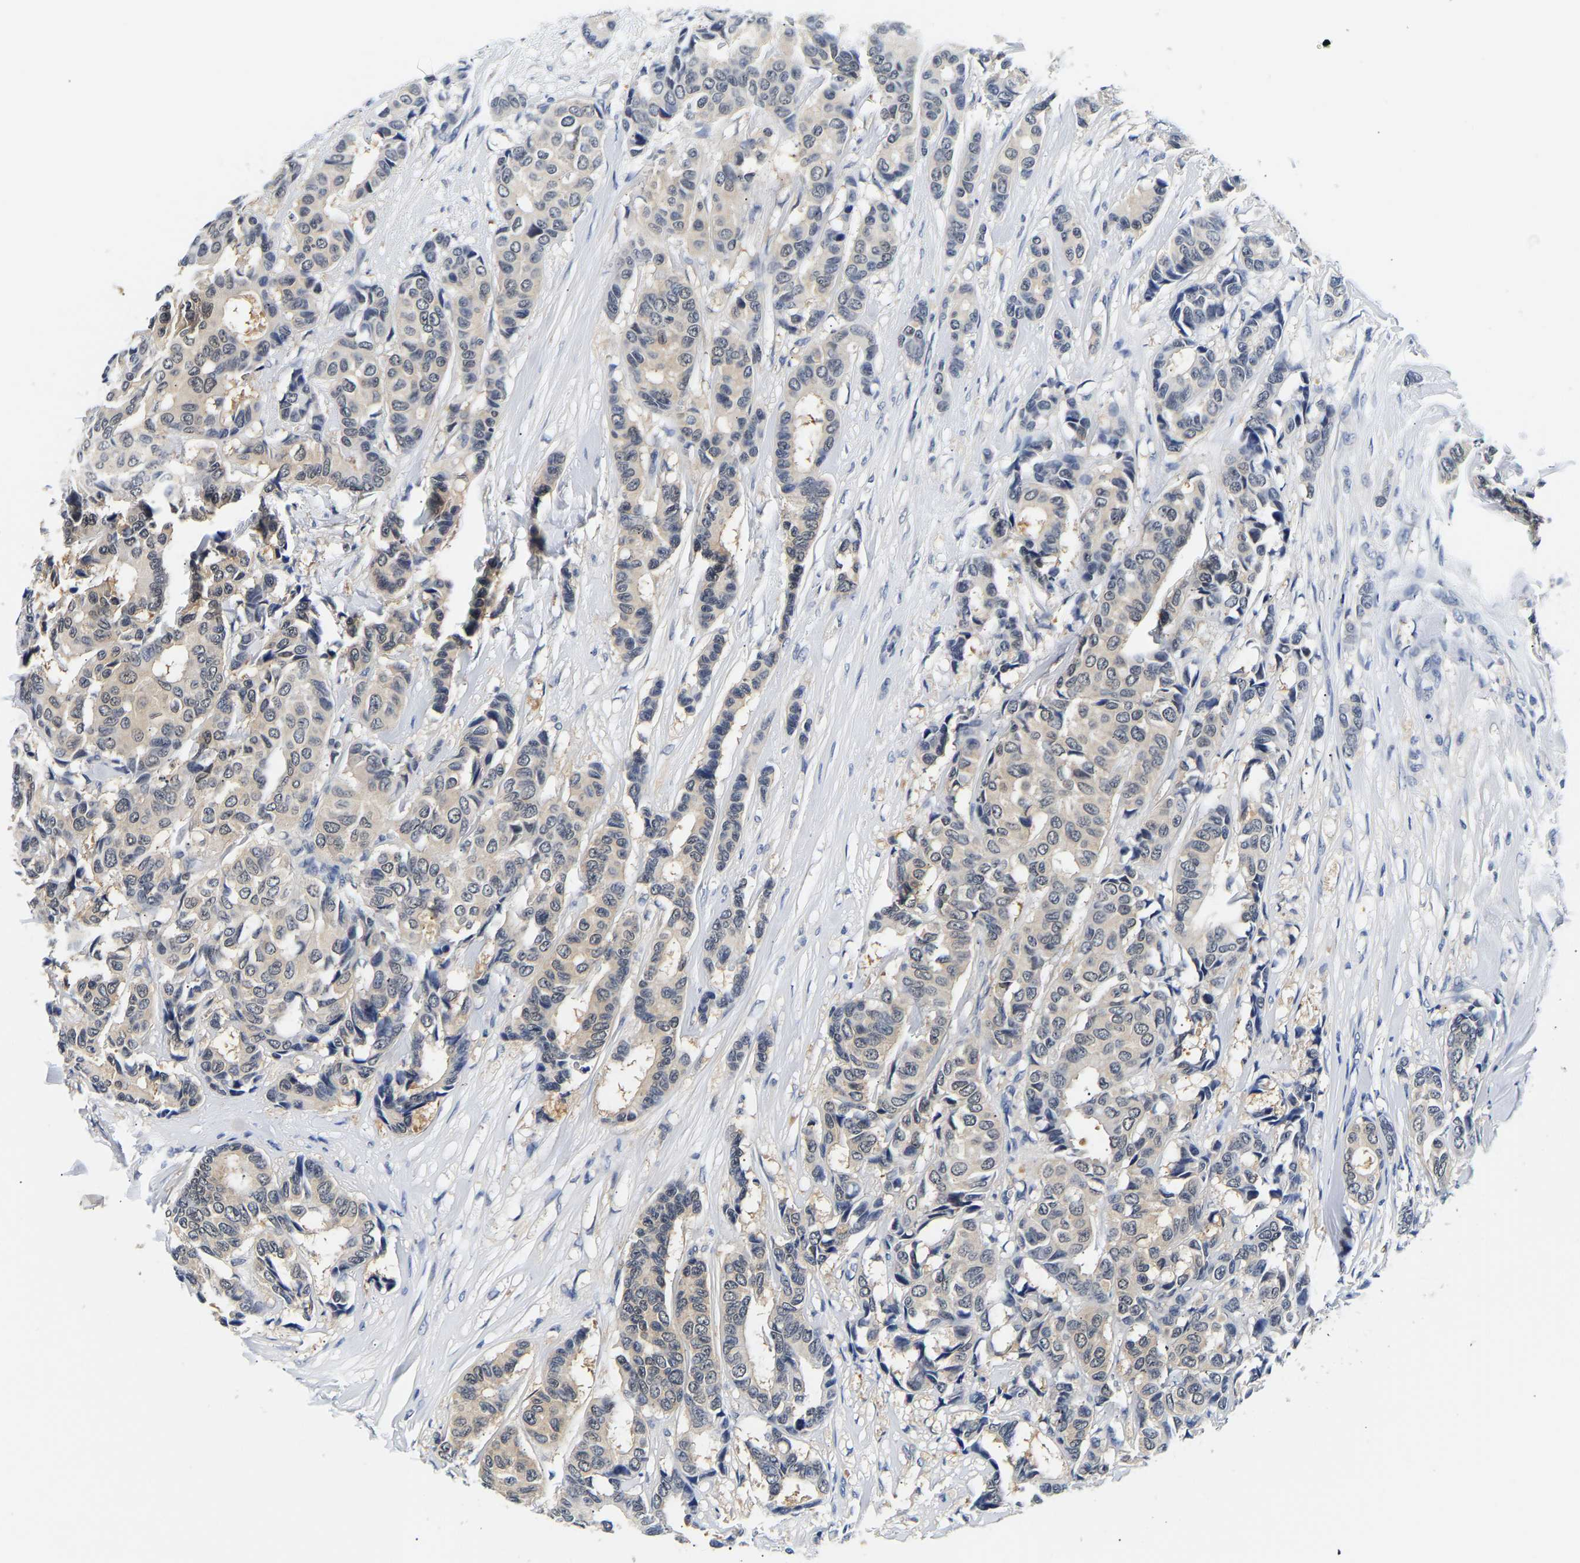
{"staining": {"intensity": "negative", "quantity": "none", "location": "none"}, "tissue": "breast cancer", "cell_type": "Tumor cells", "image_type": "cancer", "snomed": [{"axis": "morphology", "description": "Duct carcinoma"}, {"axis": "topography", "description": "Breast"}], "caption": "This is an immunohistochemistry image of infiltrating ductal carcinoma (breast). There is no expression in tumor cells.", "gene": "UCHL3", "patient": {"sex": "female", "age": 87}}